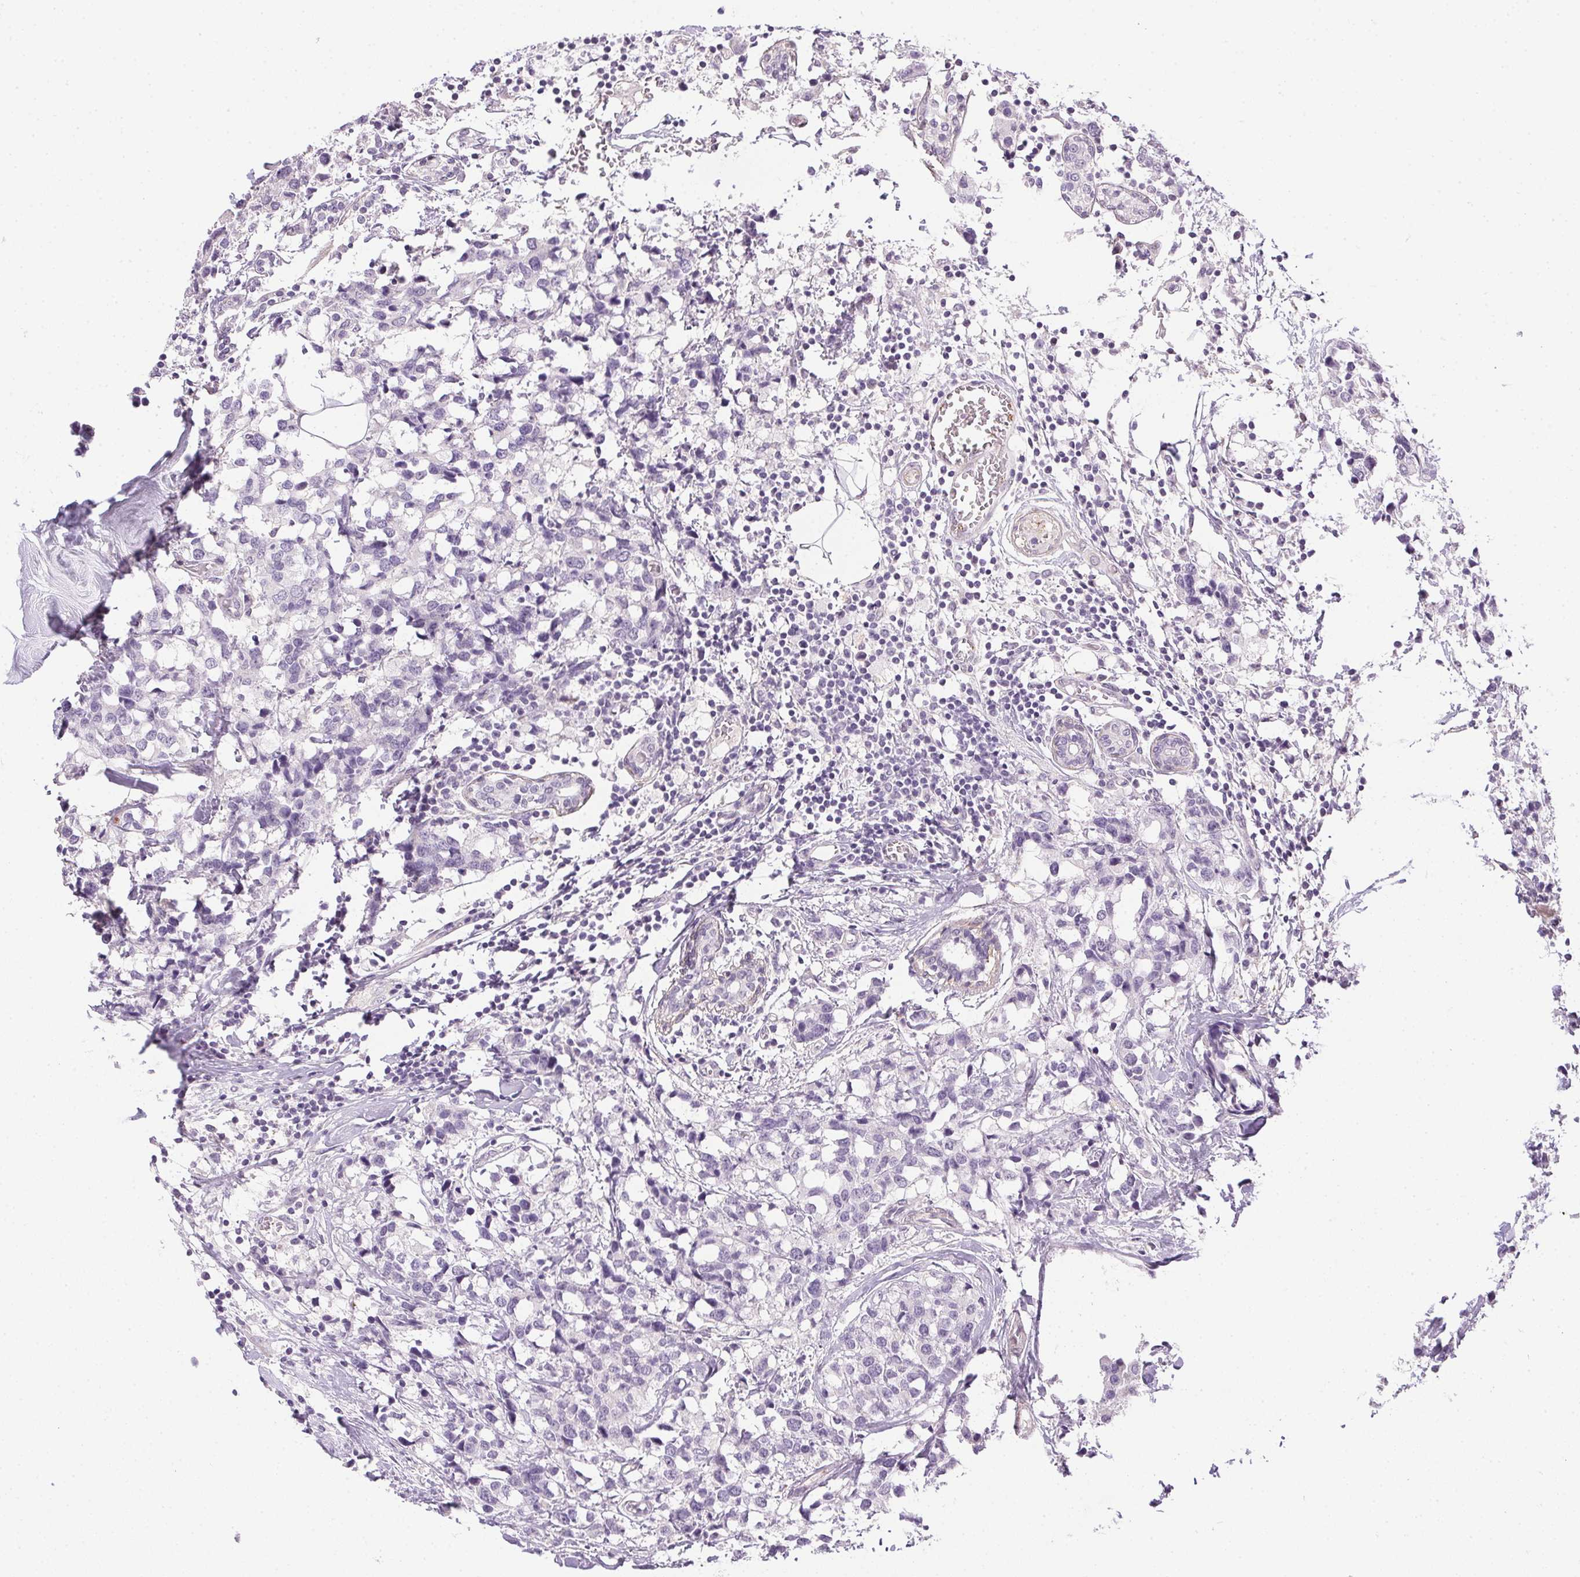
{"staining": {"intensity": "negative", "quantity": "none", "location": "none"}, "tissue": "breast cancer", "cell_type": "Tumor cells", "image_type": "cancer", "snomed": [{"axis": "morphology", "description": "Lobular carcinoma"}, {"axis": "topography", "description": "Breast"}], "caption": "Breast lobular carcinoma was stained to show a protein in brown. There is no significant expression in tumor cells.", "gene": "PRL", "patient": {"sex": "female", "age": 59}}